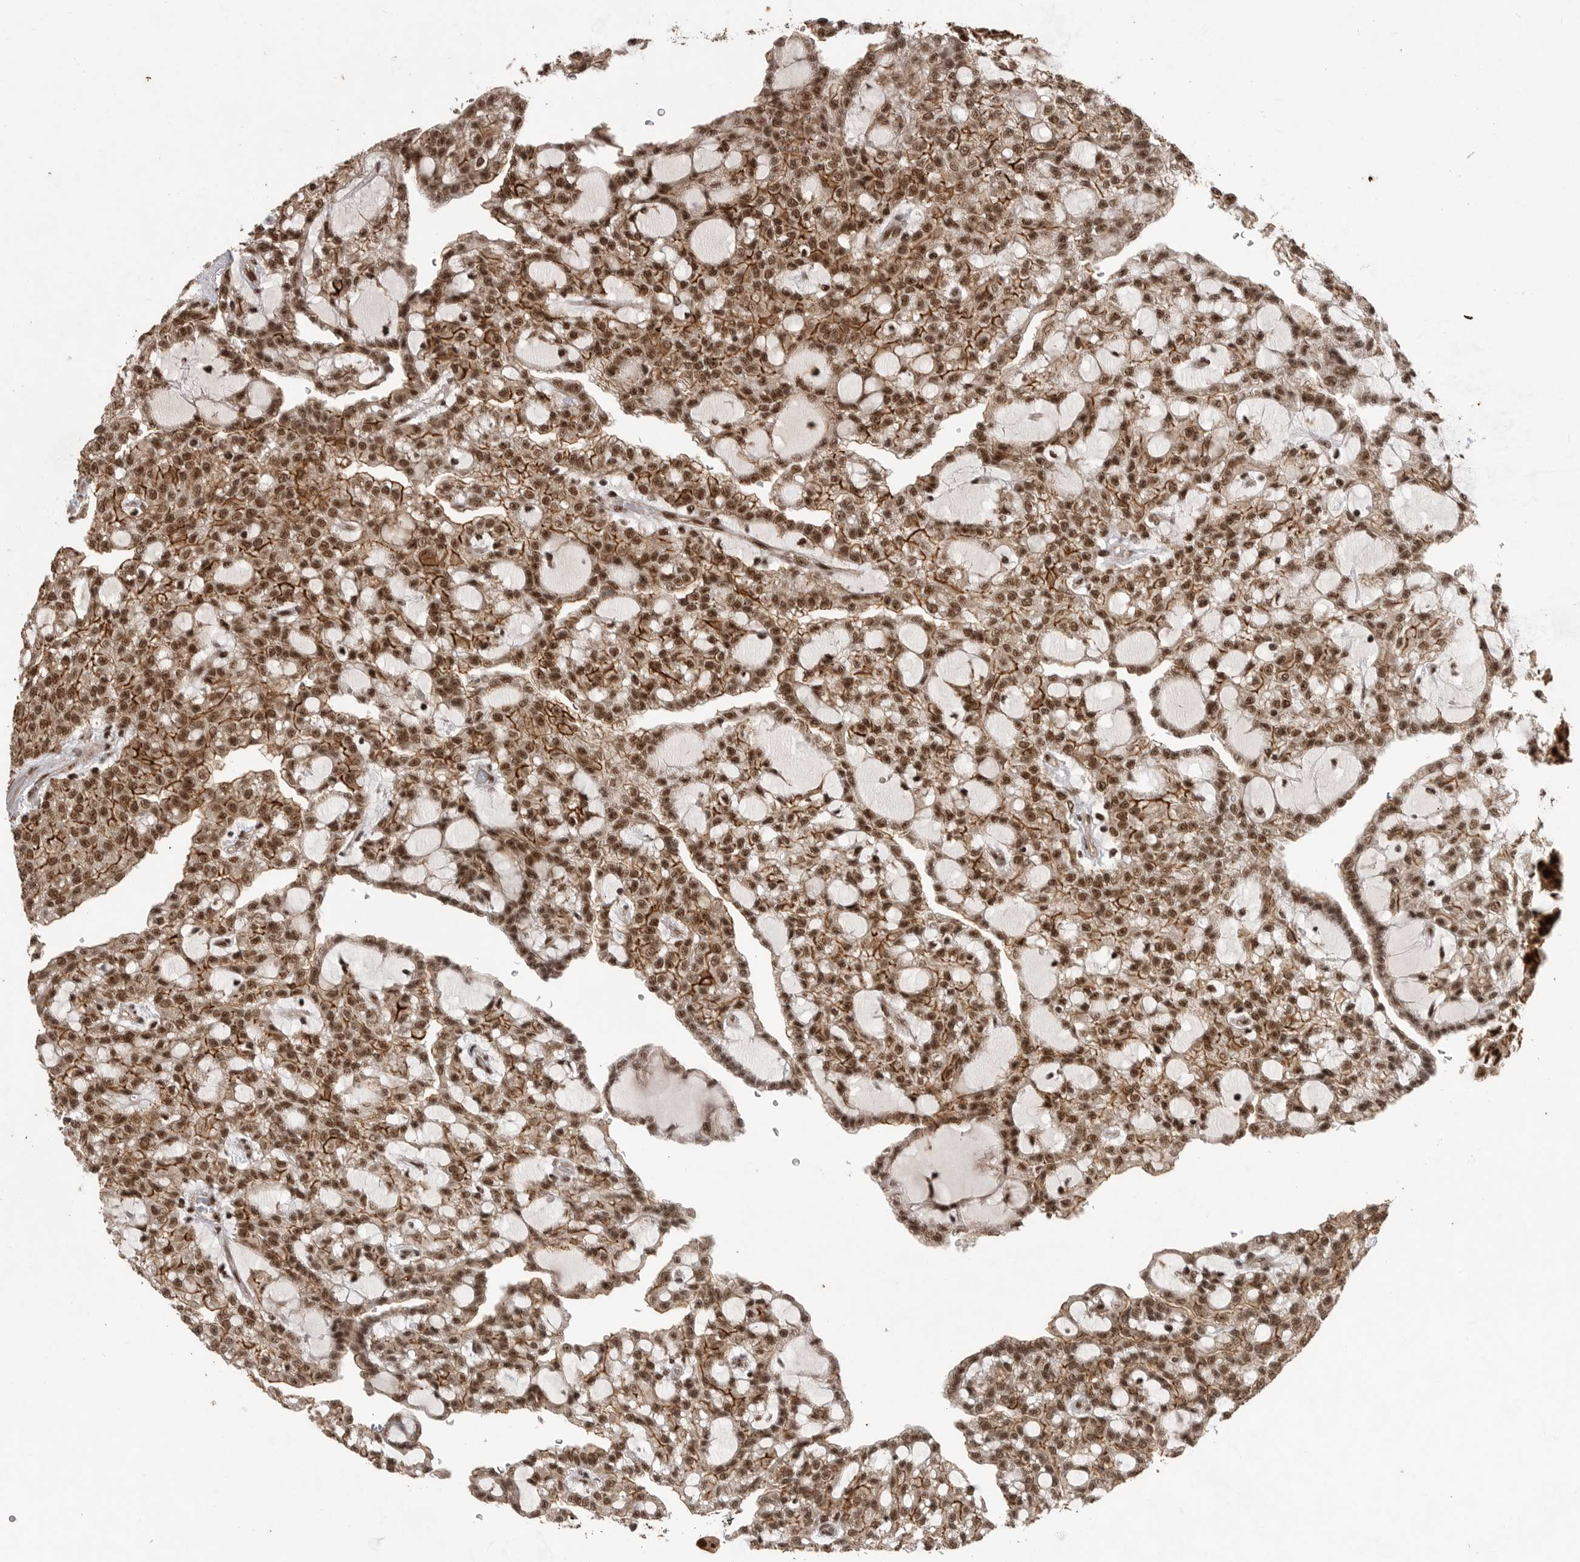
{"staining": {"intensity": "moderate", "quantity": ">75%", "location": "cytoplasmic/membranous,nuclear"}, "tissue": "renal cancer", "cell_type": "Tumor cells", "image_type": "cancer", "snomed": [{"axis": "morphology", "description": "Adenocarcinoma, NOS"}, {"axis": "topography", "description": "Kidney"}], "caption": "DAB immunohistochemical staining of renal cancer (adenocarcinoma) shows moderate cytoplasmic/membranous and nuclear protein expression in about >75% of tumor cells. (brown staining indicates protein expression, while blue staining denotes nuclei).", "gene": "PPP1R8", "patient": {"sex": "male", "age": 63}}